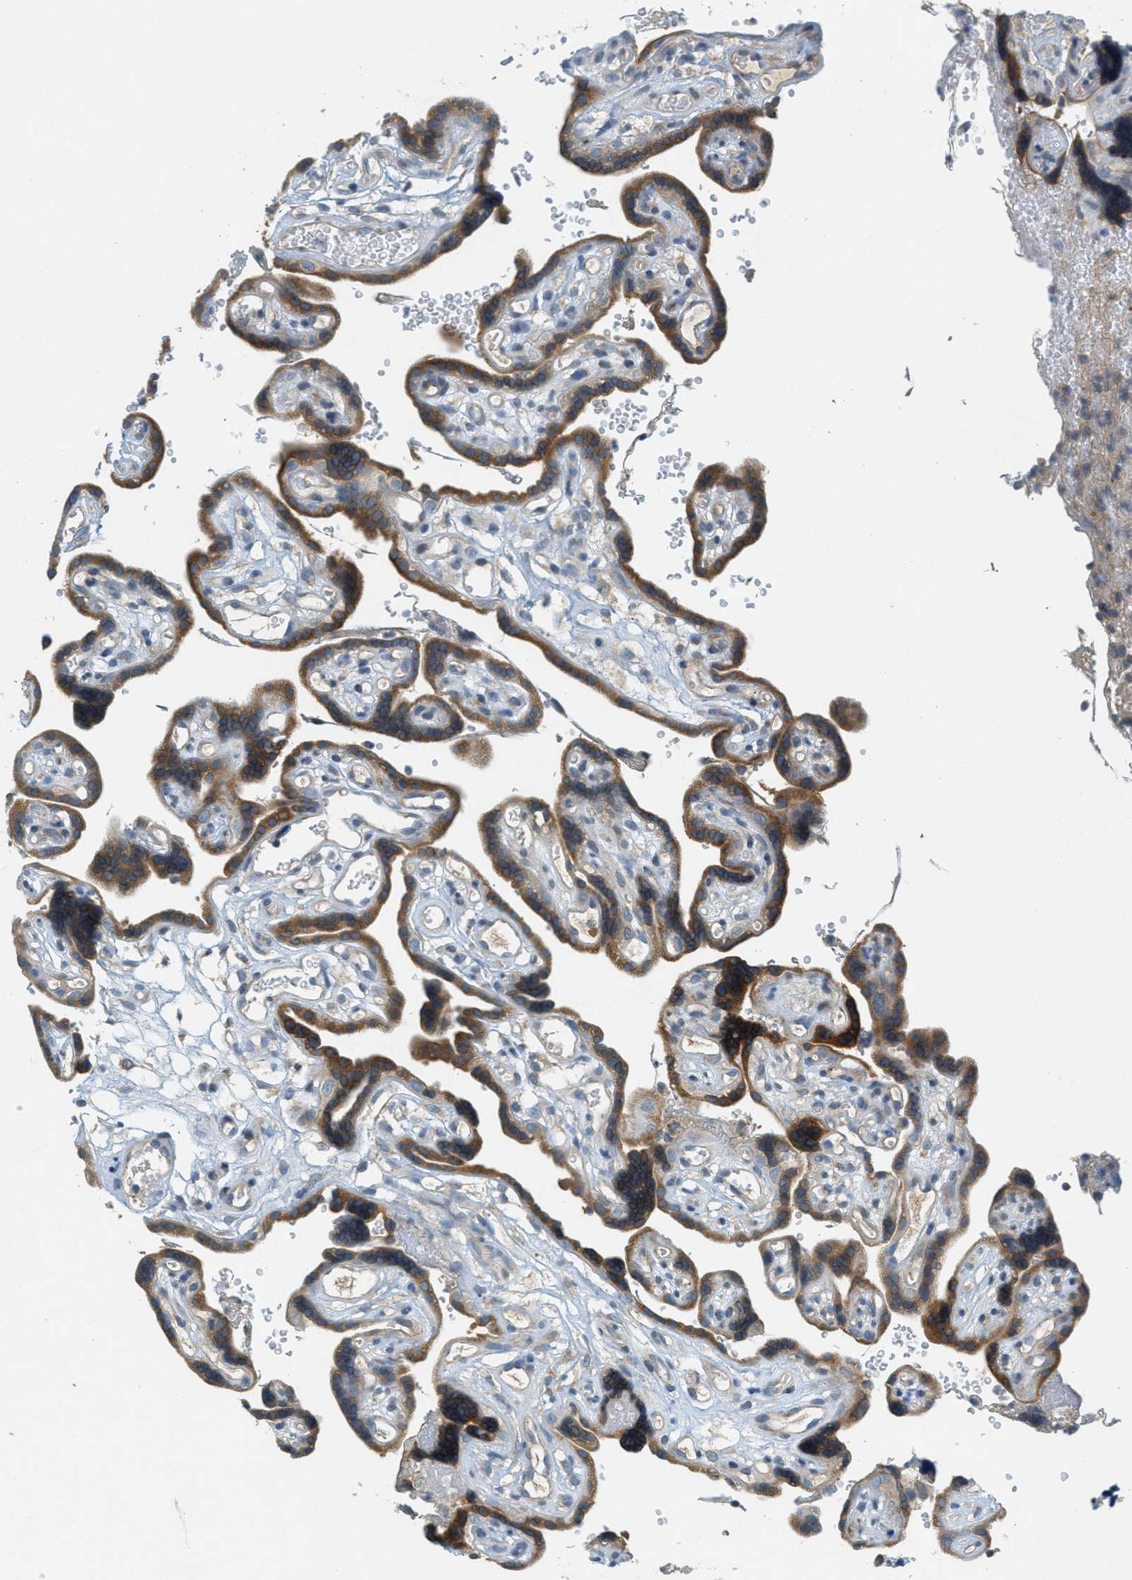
{"staining": {"intensity": "weak", "quantity": "25%-75%", "location": "cytoplasmic/membranous"}, "tissue": "placenta", "cell_type": "Decidual cells", "image_type": "normal", "snomed": [{"axis": "morphology", "description": "Normal tissue, NOS"}, {"axis": "topography", "description": "Placenta"}], "caption": "This micrograph reveals immunohistochemistry staining of unremarkable human placenta, with low weak cytoplasmic/membranous positivity in approximately 25%-75% of decidual cells.", "gene": "SIGMAR1", "patient": {"sex": "female", "age": 30}}